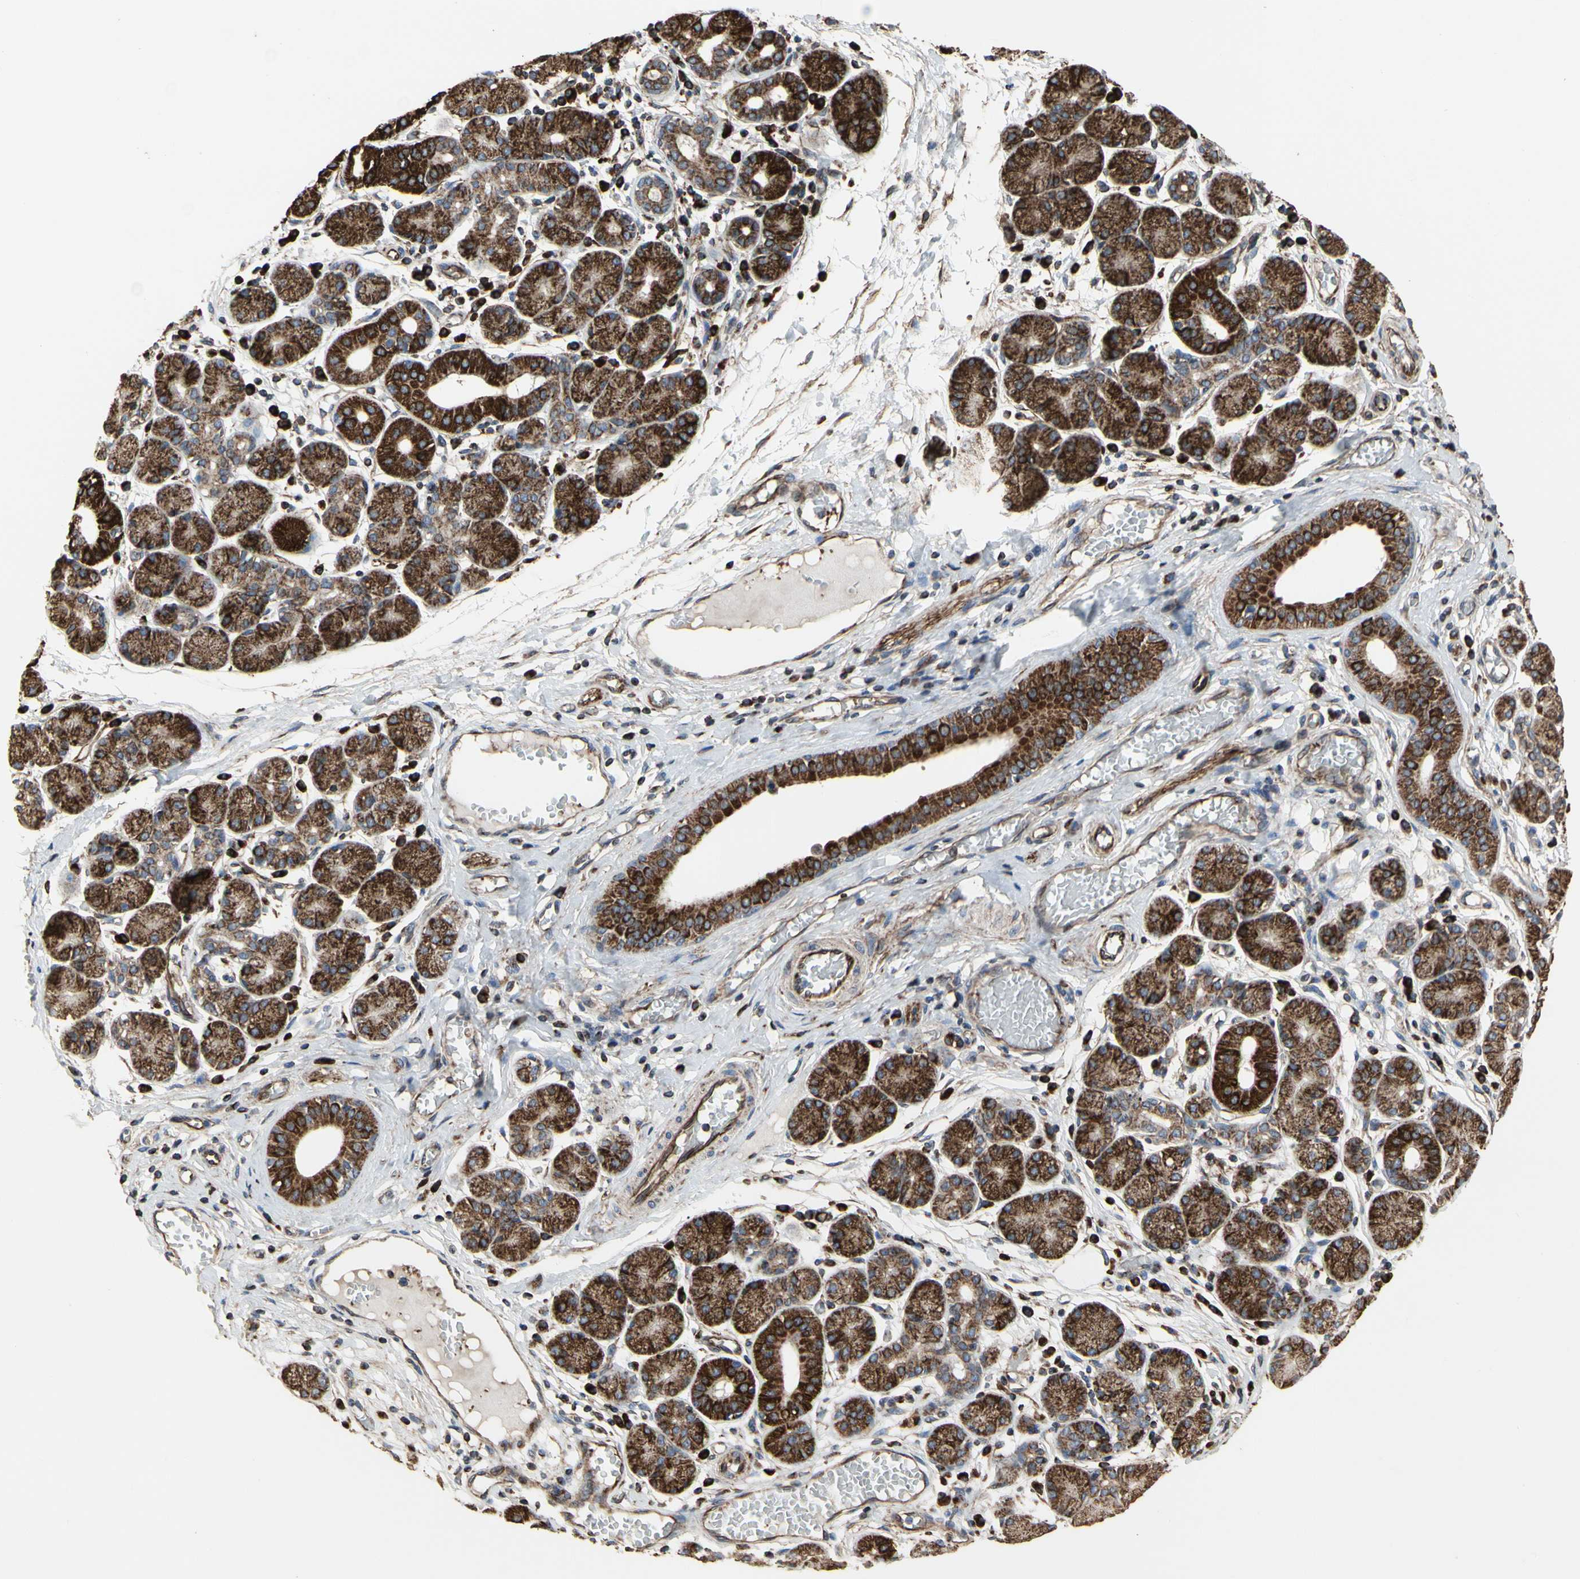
{"staining": {"intensity": "strong", "quantity": "25%-75%", "location": "cytoplasmic/membranous"}, "tissue": "salivary gland", "cell_type": "Glandular cells", "image_type": "normal", "snomed": [{"axis": "morphology", "description": "Normal tissue, NOS"}, {"axis": "topography", "description": "Salivary gland"}], "caption": "An image showing strong cytoplasmic/membranous positivity in approximately 25%-75% of glandular cells in unremarkable salivary gland, as visualized by brown immunohistochemical staining.", "gene": "TUBA1A", "patient": {"sex": "female", "age": 24}}